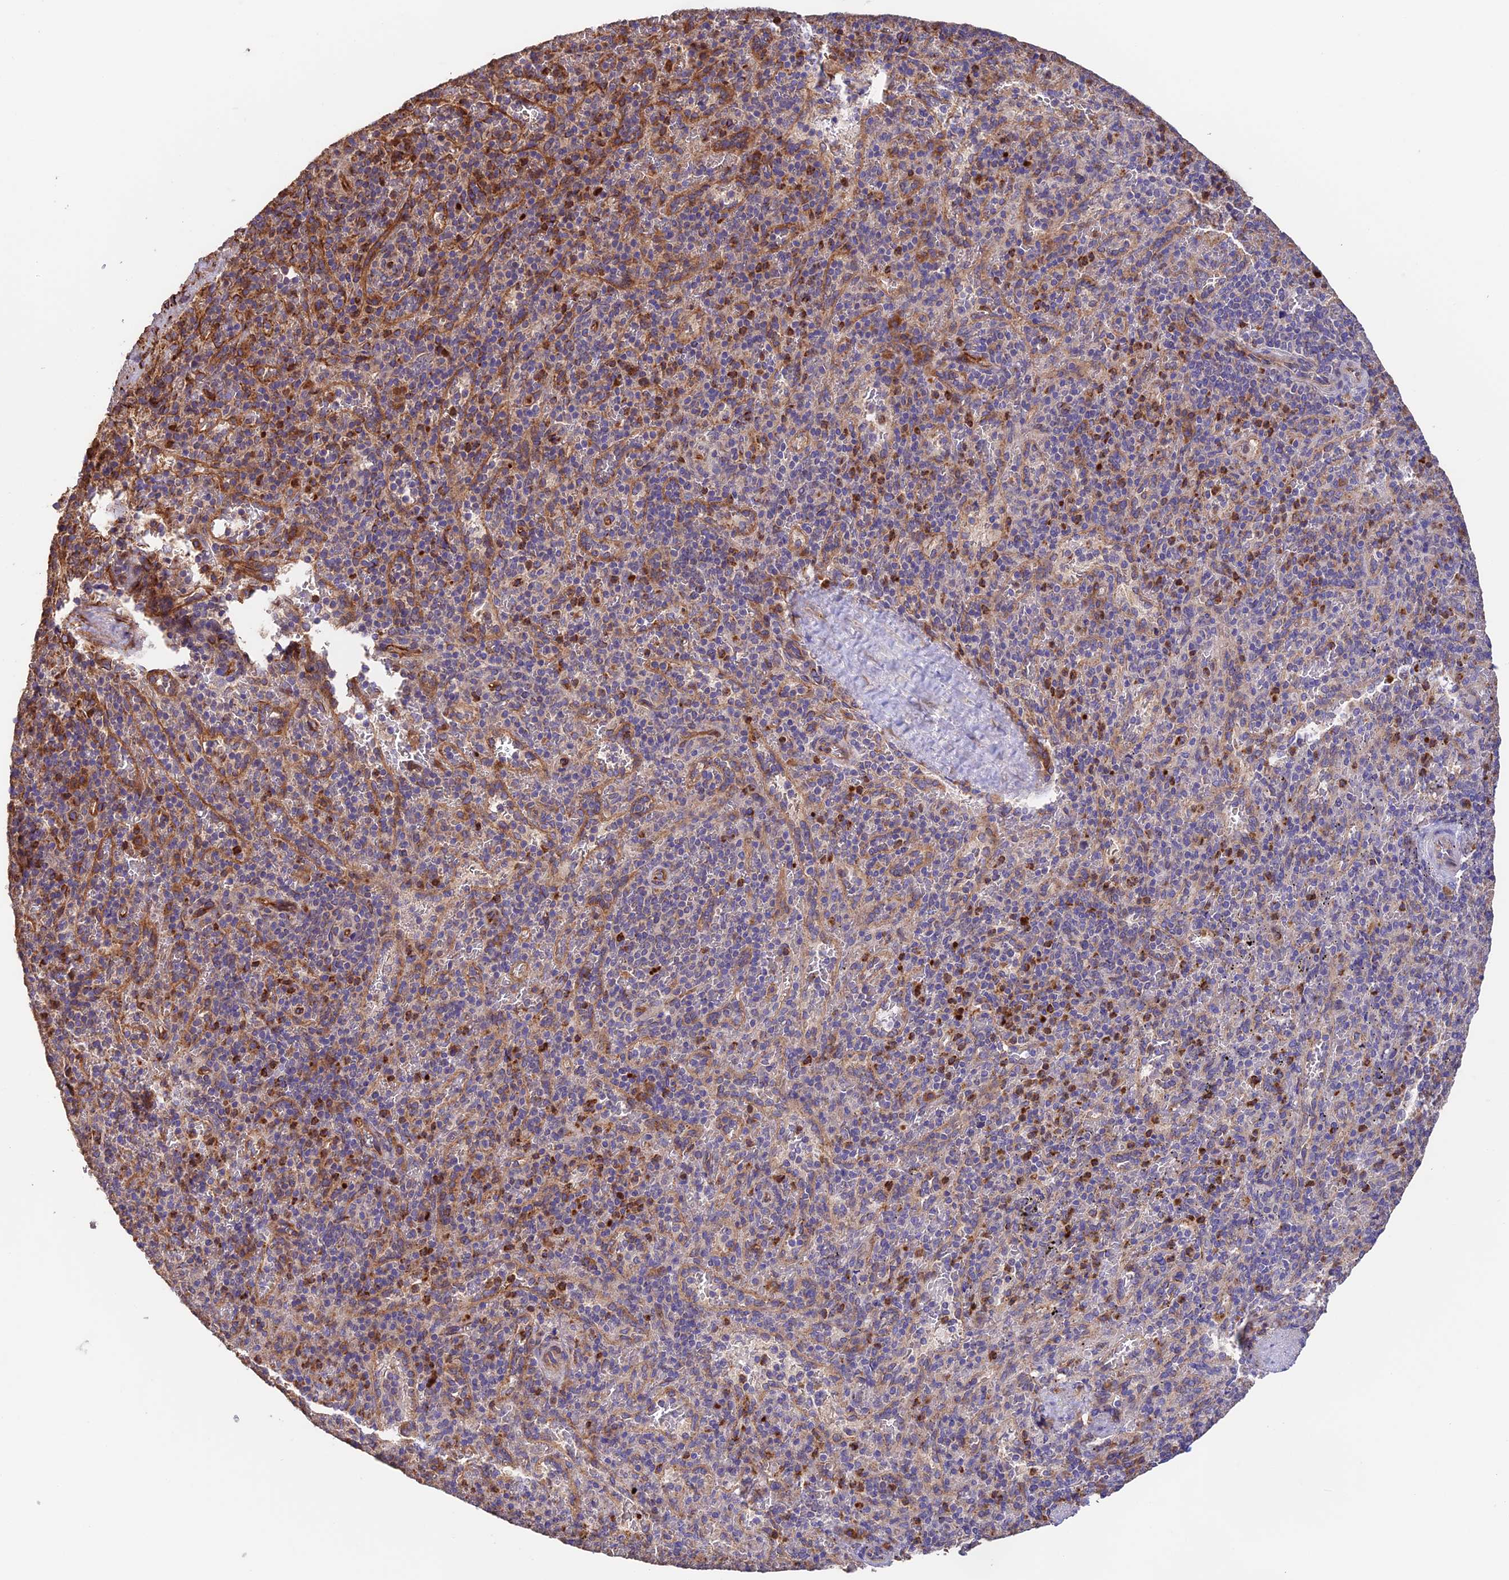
{"staining": {"intensity": "strong", "quantity": "<25%", "location": "cytoplasmic/membranous"}, "tissue": "spleen", "cell_type": "Cells in red pulp", "image_type": "normal", "snomed": [{"axis": "morphology", "description": "Normal tissue, NOS"}, {"axis": "topography", "description": "Spleen"}], "caption": "Human spleen stained with a protein marker exhibits strong staining in cells in red pulp.", "gene": "EMC3", "patient": {"sex": "male", "age": 82}}